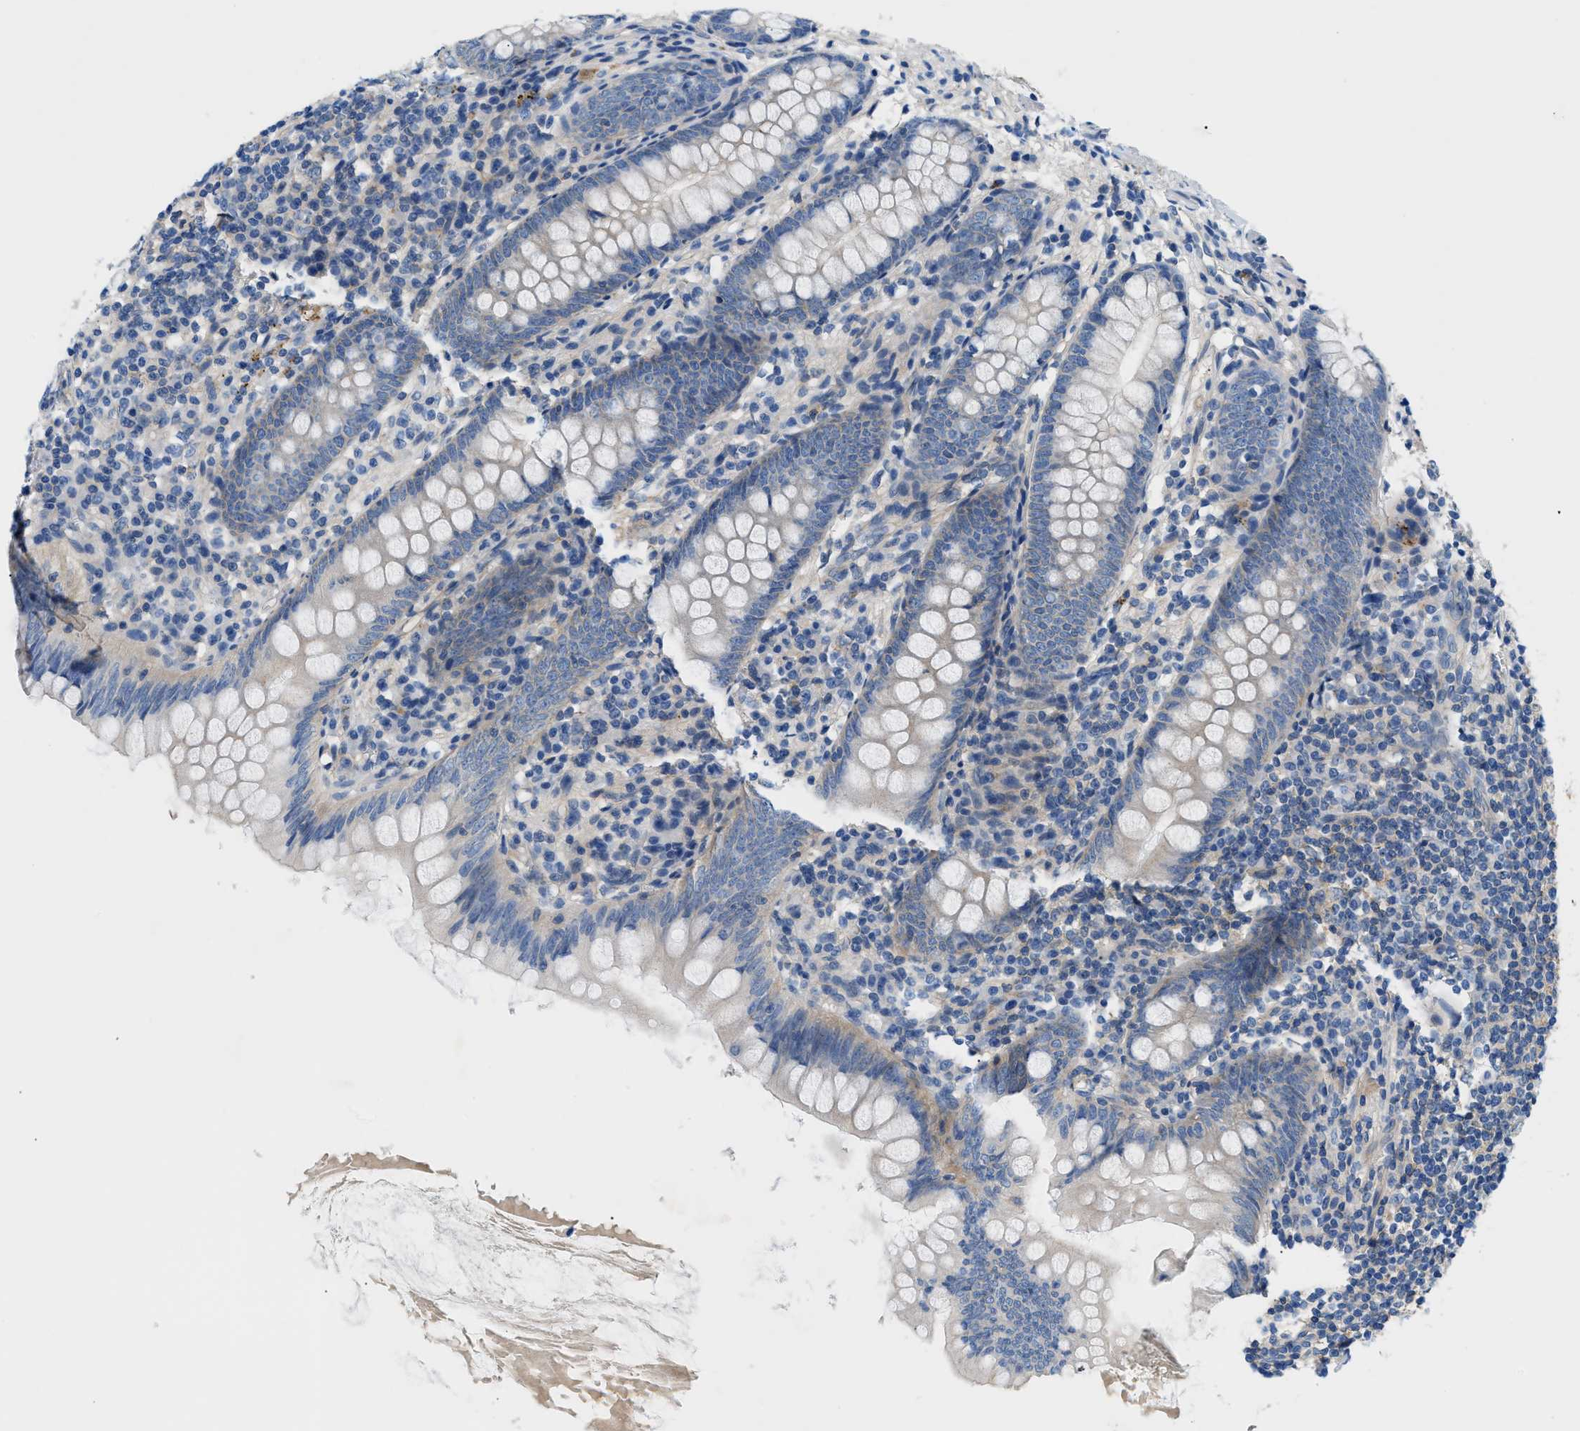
{"staining": {"intensity": "weak", "quantity": ">75%", "location": "cytoplasmic/membranous"}, "tissue": "appendix", "cell_type": "Glandular cells", "image_type": "normal", "snomed": [{"axis": "morphology", "description": "Normal tissue, NOS"}, {"axis": "topography", "description": "Appendix"}], "caption": "The immunohistochemical stain labels weak cytoplasmic/membranous expression in glandular cells of normal appendix. (IHC, brightfield microscopy, high magnification).", "gene": "ORAI1", "patient": {"sex": "female", "age": 77}}